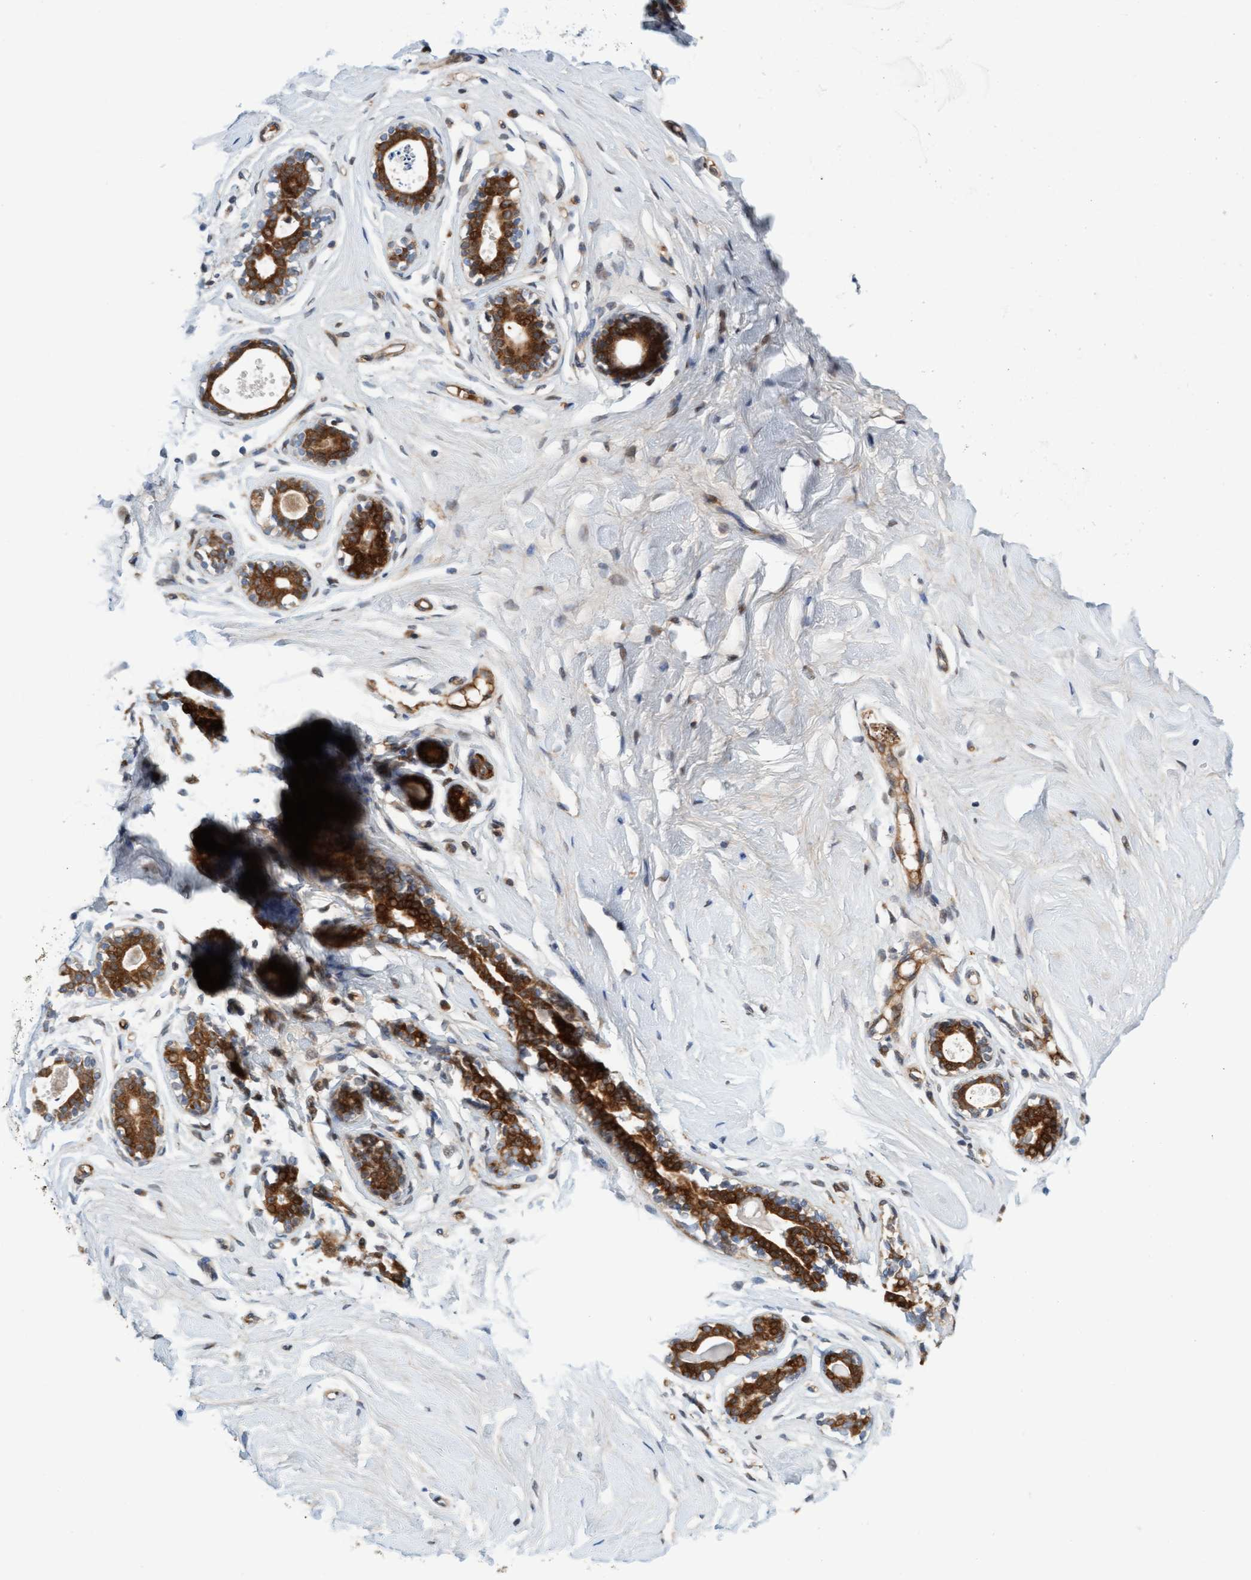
{"staining": {"intensity": "negative", "quantity": "none", "location": "none"}, "tissue": "breast", "cell_type": "Adipocytes", "image_type": "normal", "snomed": [{"axis": "morphology", "description": "Normal tissue, NOS"}, {"axis": "topography", "description": "Breast"}], "caption": "DAB (3,3'-diaminobenzidine) immunohistochemical staining of normal breast exhibits no significant positivity in adipocytes.", "gene": "EIF4EBP1", "patient": {"sex": "female", "age": 23}}